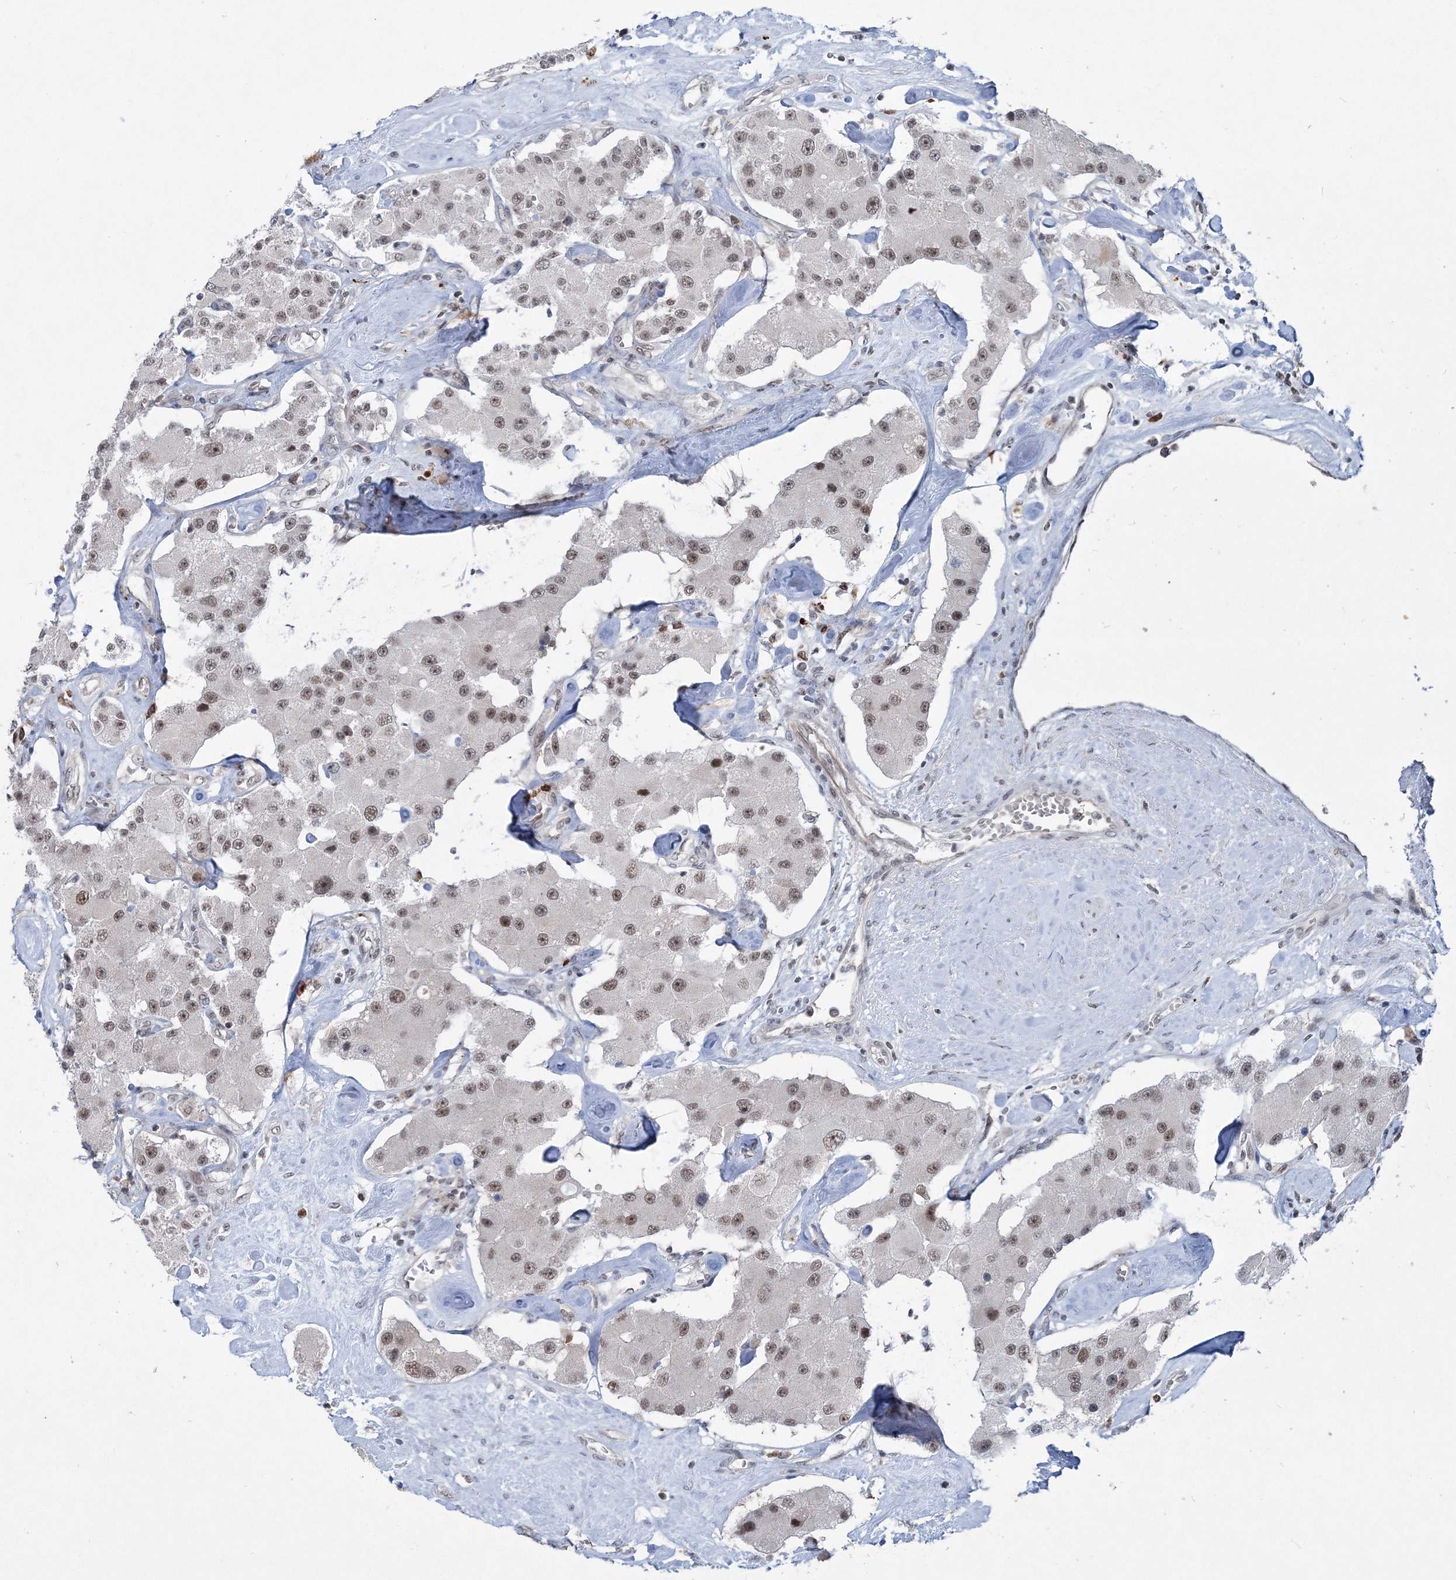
{"staining": {"intensity": "weak", "quantity": ">75%", "location": "nuclear"}, "tissue": "carcinoid", "cell_type": "Tumor cells", "image_type": "cancer", "snomed": [{"axis": "morphology", "description": "Carcinoid, malignant, NOS"}, {"axis": "topography", "description": "Pancreas"}], "caption": "This image exhibits carcinoid stained with IHC to label a protein in brown. The nuclear of tumor cells show weak positivity for the protein. Nuclei are counter-stained blue.", "gene": "PDS5A", "patient": {"sex": "male", "age": 41}}